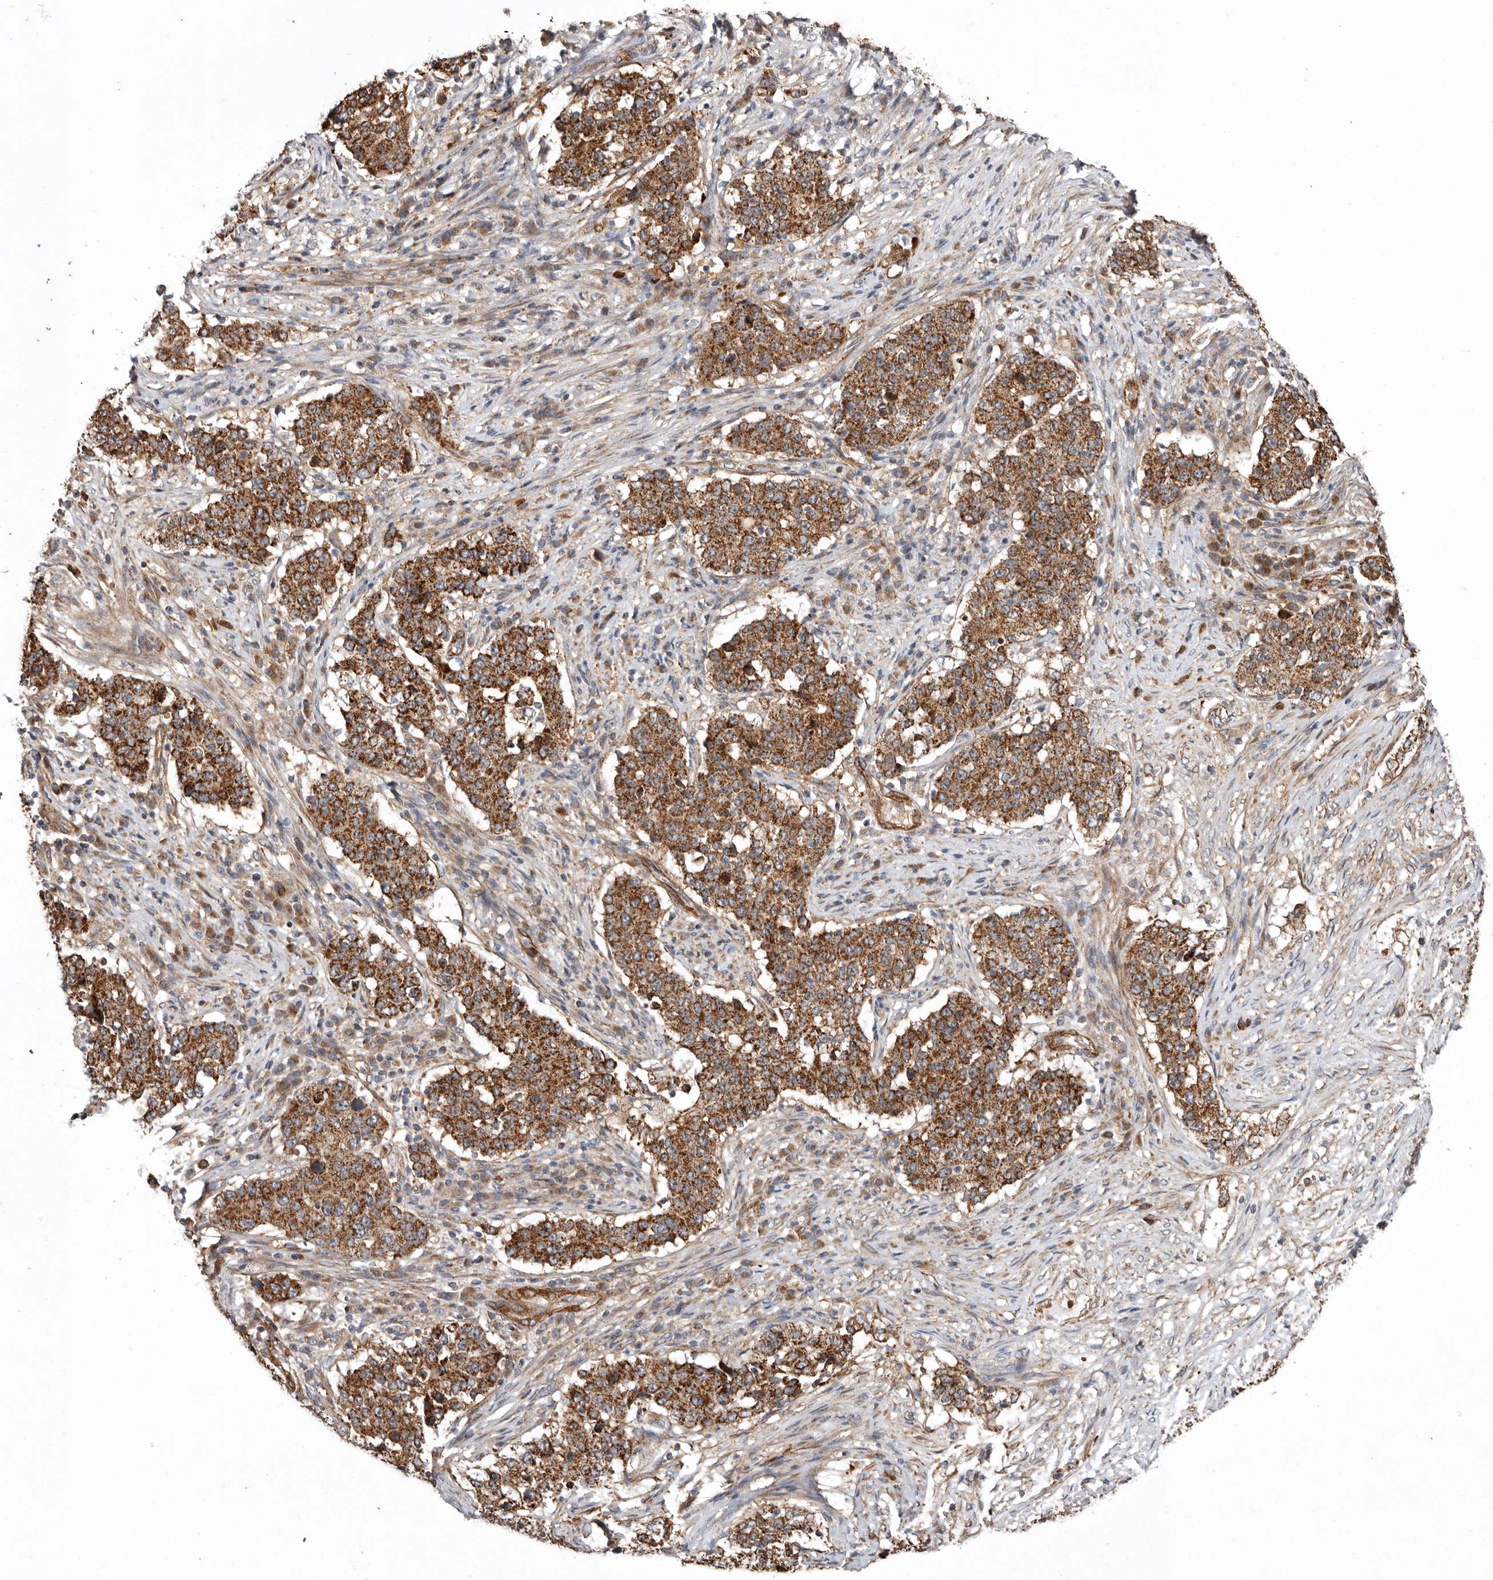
{"staining": {"intensity": "strong", "quantity": ">75%", "location": "cytoplasmic/membranous"}, "tissue": "stomach cancer", "cell_type": "Tumor cells", "image_type": "cancer", "snomed": [{"axis": "morphology", "description": "Adenocarcinoma, NOS"}, {"axis": "topography", "description": "Stomach"}], "caption": "Strong cytoplasmic/membranous staining for a protein is present in approximately >75% of tumor cells of adenocarcinoma (stomach) using immunohistochemistry (IHC).", "gene": "PROKR1", "patient": {"sex": "male", "age": 59}}